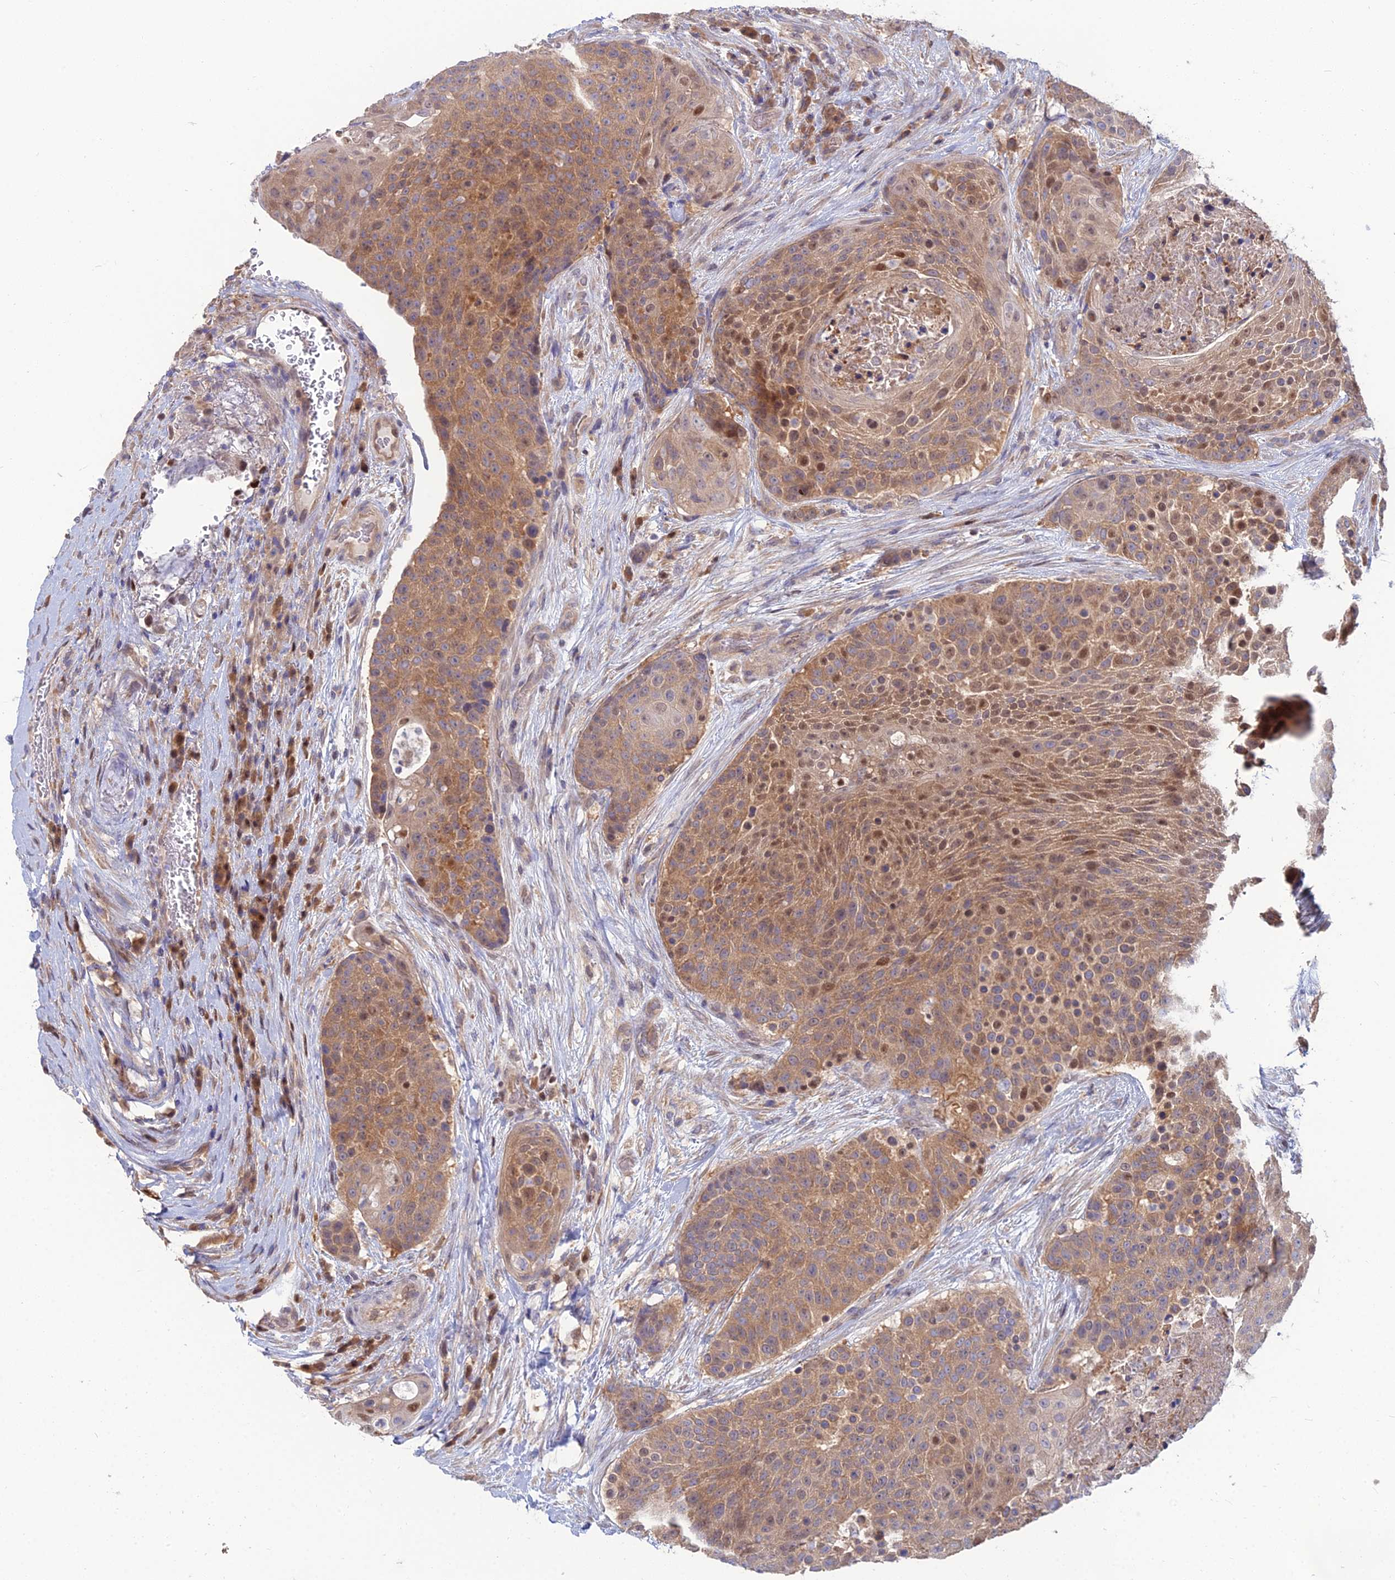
{"staining": {"intensity": "moderate", "quantity": ">75%", "location": "cytoplasmic/membranous"}, "tissue": "urothelial cancer", "cell_type": "Tumor cells", "image_type": "cancer", "snomed": [{"axis": "morphology", "description": "Urothelial carcinoma, High grade"}, {"axis": "topography", "description": "Urinary bladder"}], "caption": "Immunohistochemical staining of urothelial carcinoma (high-grade) exhibits moderate cytoplasmic/membranous protein positivity in approximately >75% of tumor cells.", "gene": "DNPEP", "patient": {"sex": "female", "age": 63}}